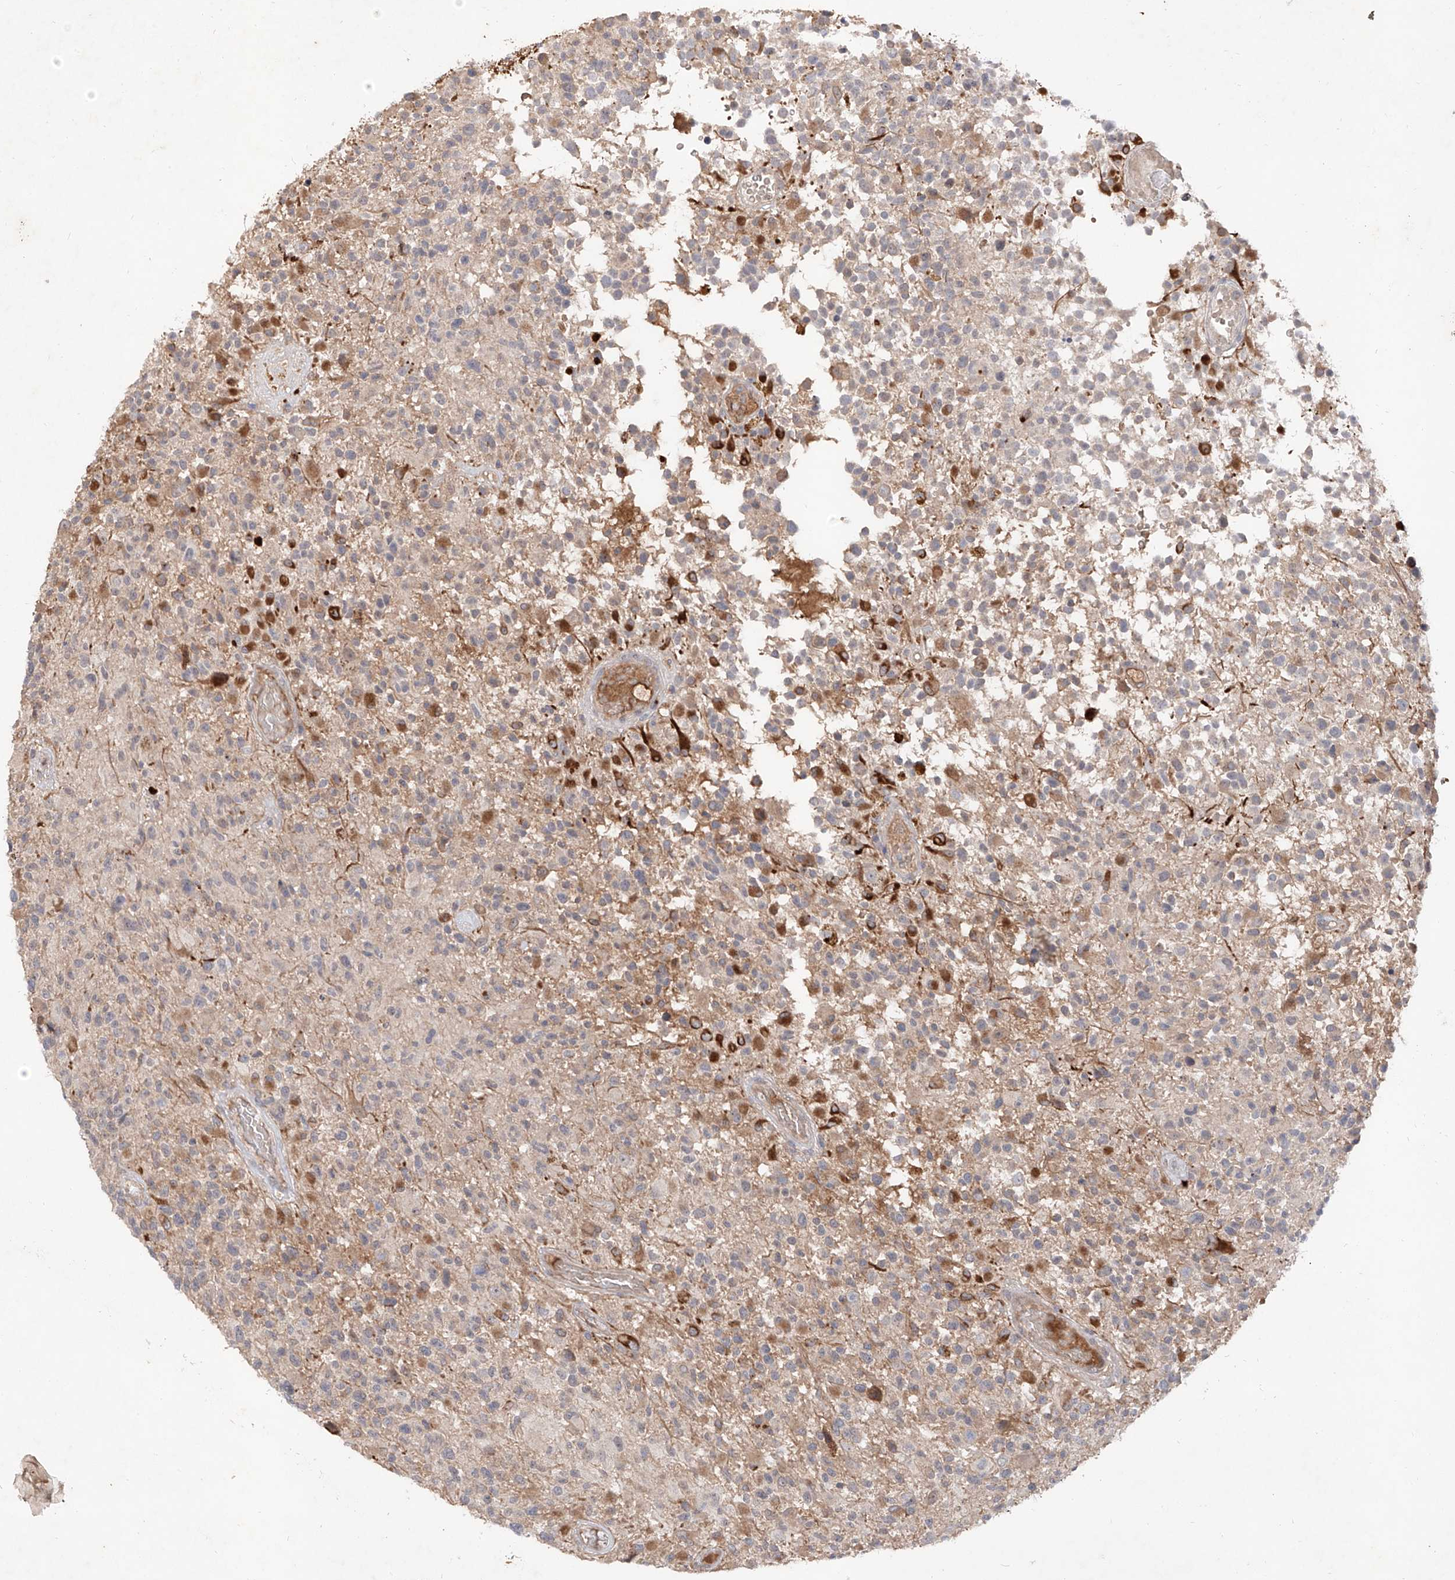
{"staining": {"intensity": "moderate", "quantity": "<25%", "location": "cytoplasmic/membranous"}, "tissue": "glioma", "cell_type": "Tumor cells", "image_type": "cancer", "snomed": [{"axis": "morphology", "description": "Glioma, malignant, High grade"}, {"axis": "morphology", "description": "Glioblastoma, NOS"}, {"axis": "topography", "description": "Brain"}], "caption": "Glioblastoma tissue shows moderate cytoplasmic/membranous expression in about <25% of tumor cells The staining was performed using DAB (3,3'-diaminobenzidine), with brown indicating positive protein expression. Nuclei are stained blue with hematoxylin.", "gene": "FAM135A", "patient": {"sex": "male", "age": 60}}